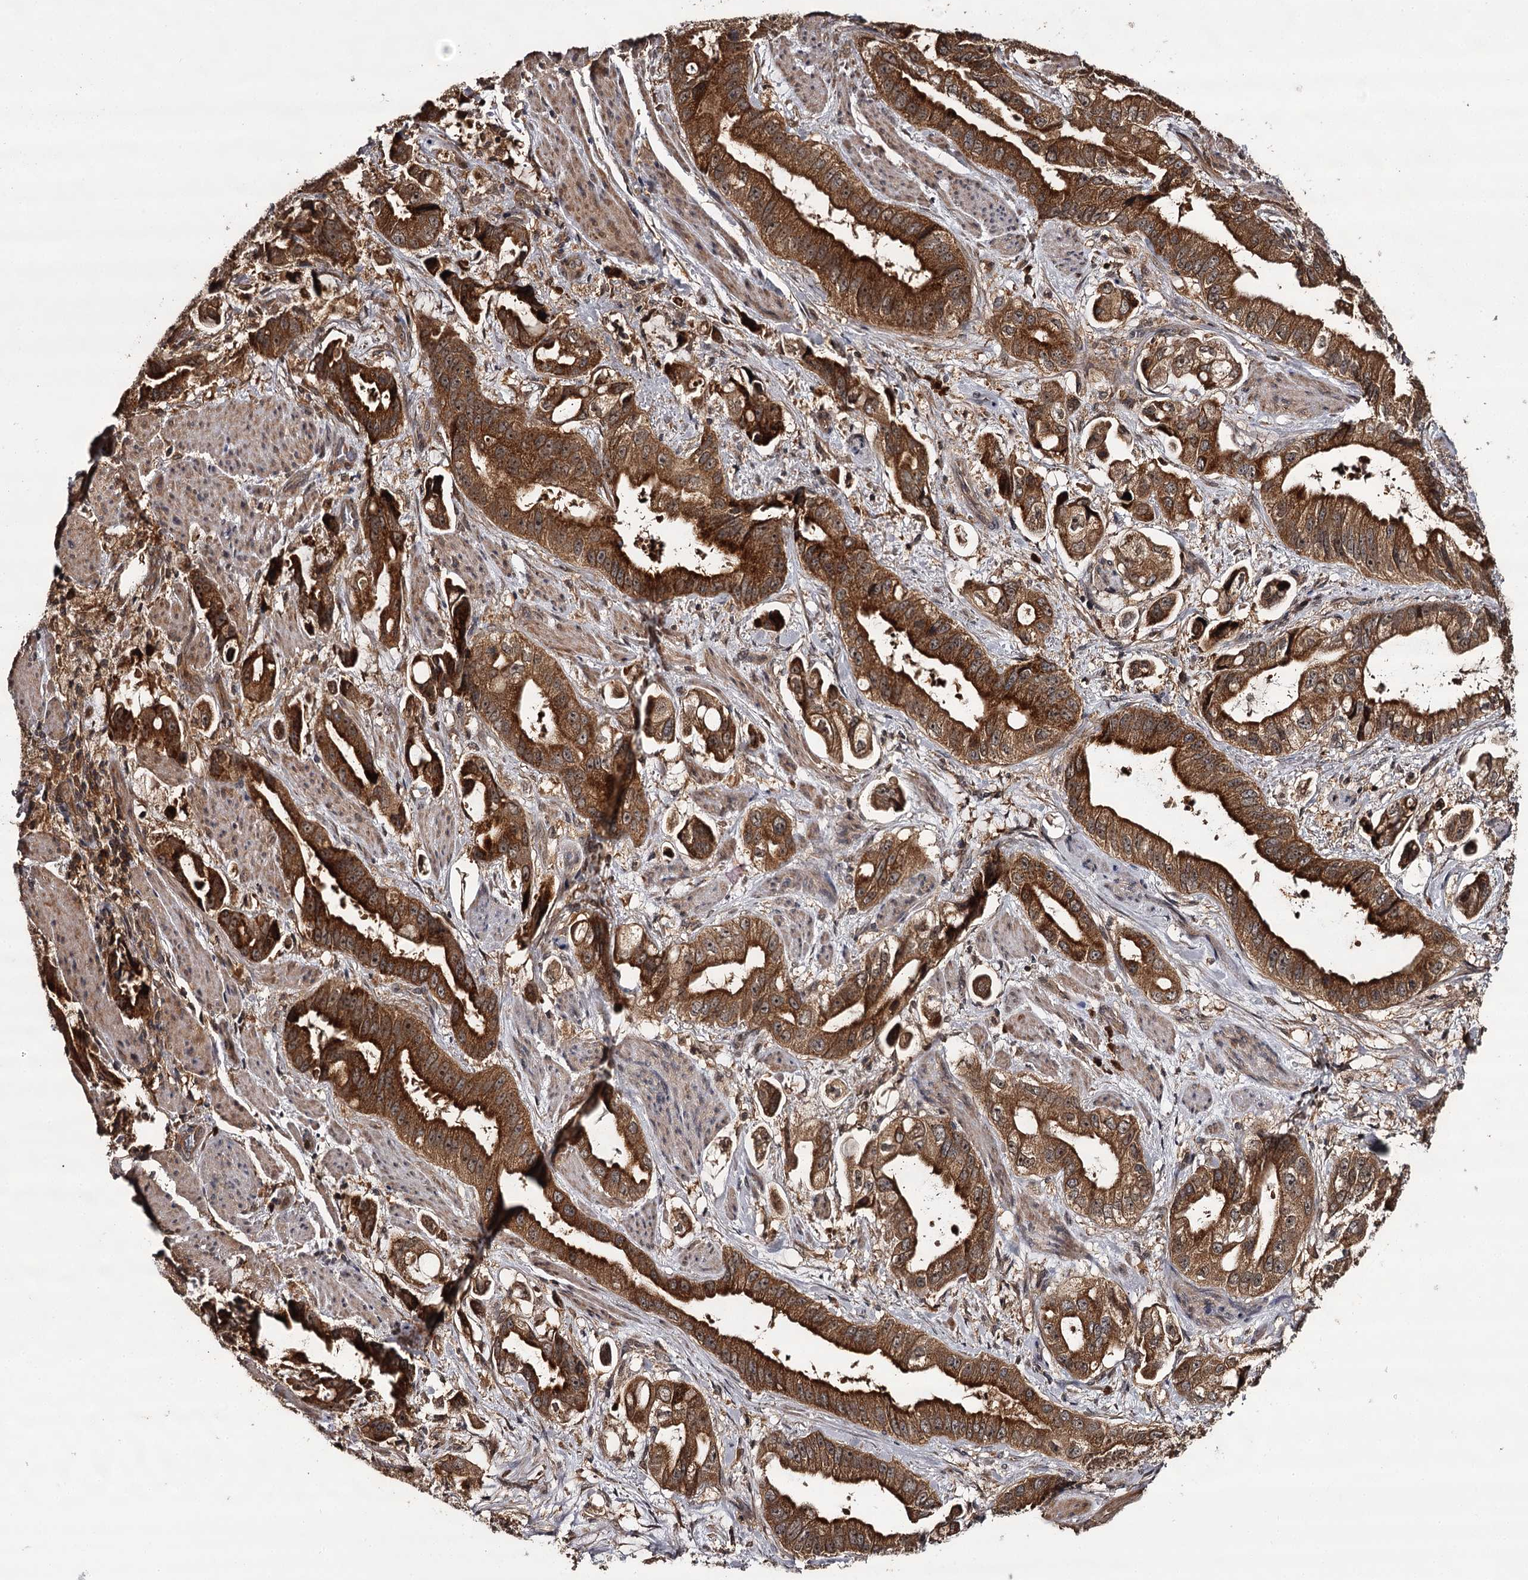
{"staining": {"intensity": "strong", "quantity": ">75%", "location": "cytoplasmic/membranous"}, "tissue": "stomach cancer", "cell_type": "Tumor cells", "image_type": "cancer", "snomed": [{"axis": "morphology", "description": "Adenocarcinoma, NOS"}, {"axis": "topography", "description": "Stomach"}], "caption": "A micrograph of stomach cancer stained for a protein displays strong cytoplasmic/membranous brown staining in tumor cells. (Stains: DAB in brown, nuclei in blue, Microscopy: brightfield microscopy at high magnification).", "gene": "TTC12", "patient": {"sex": "male", "age": 62}}